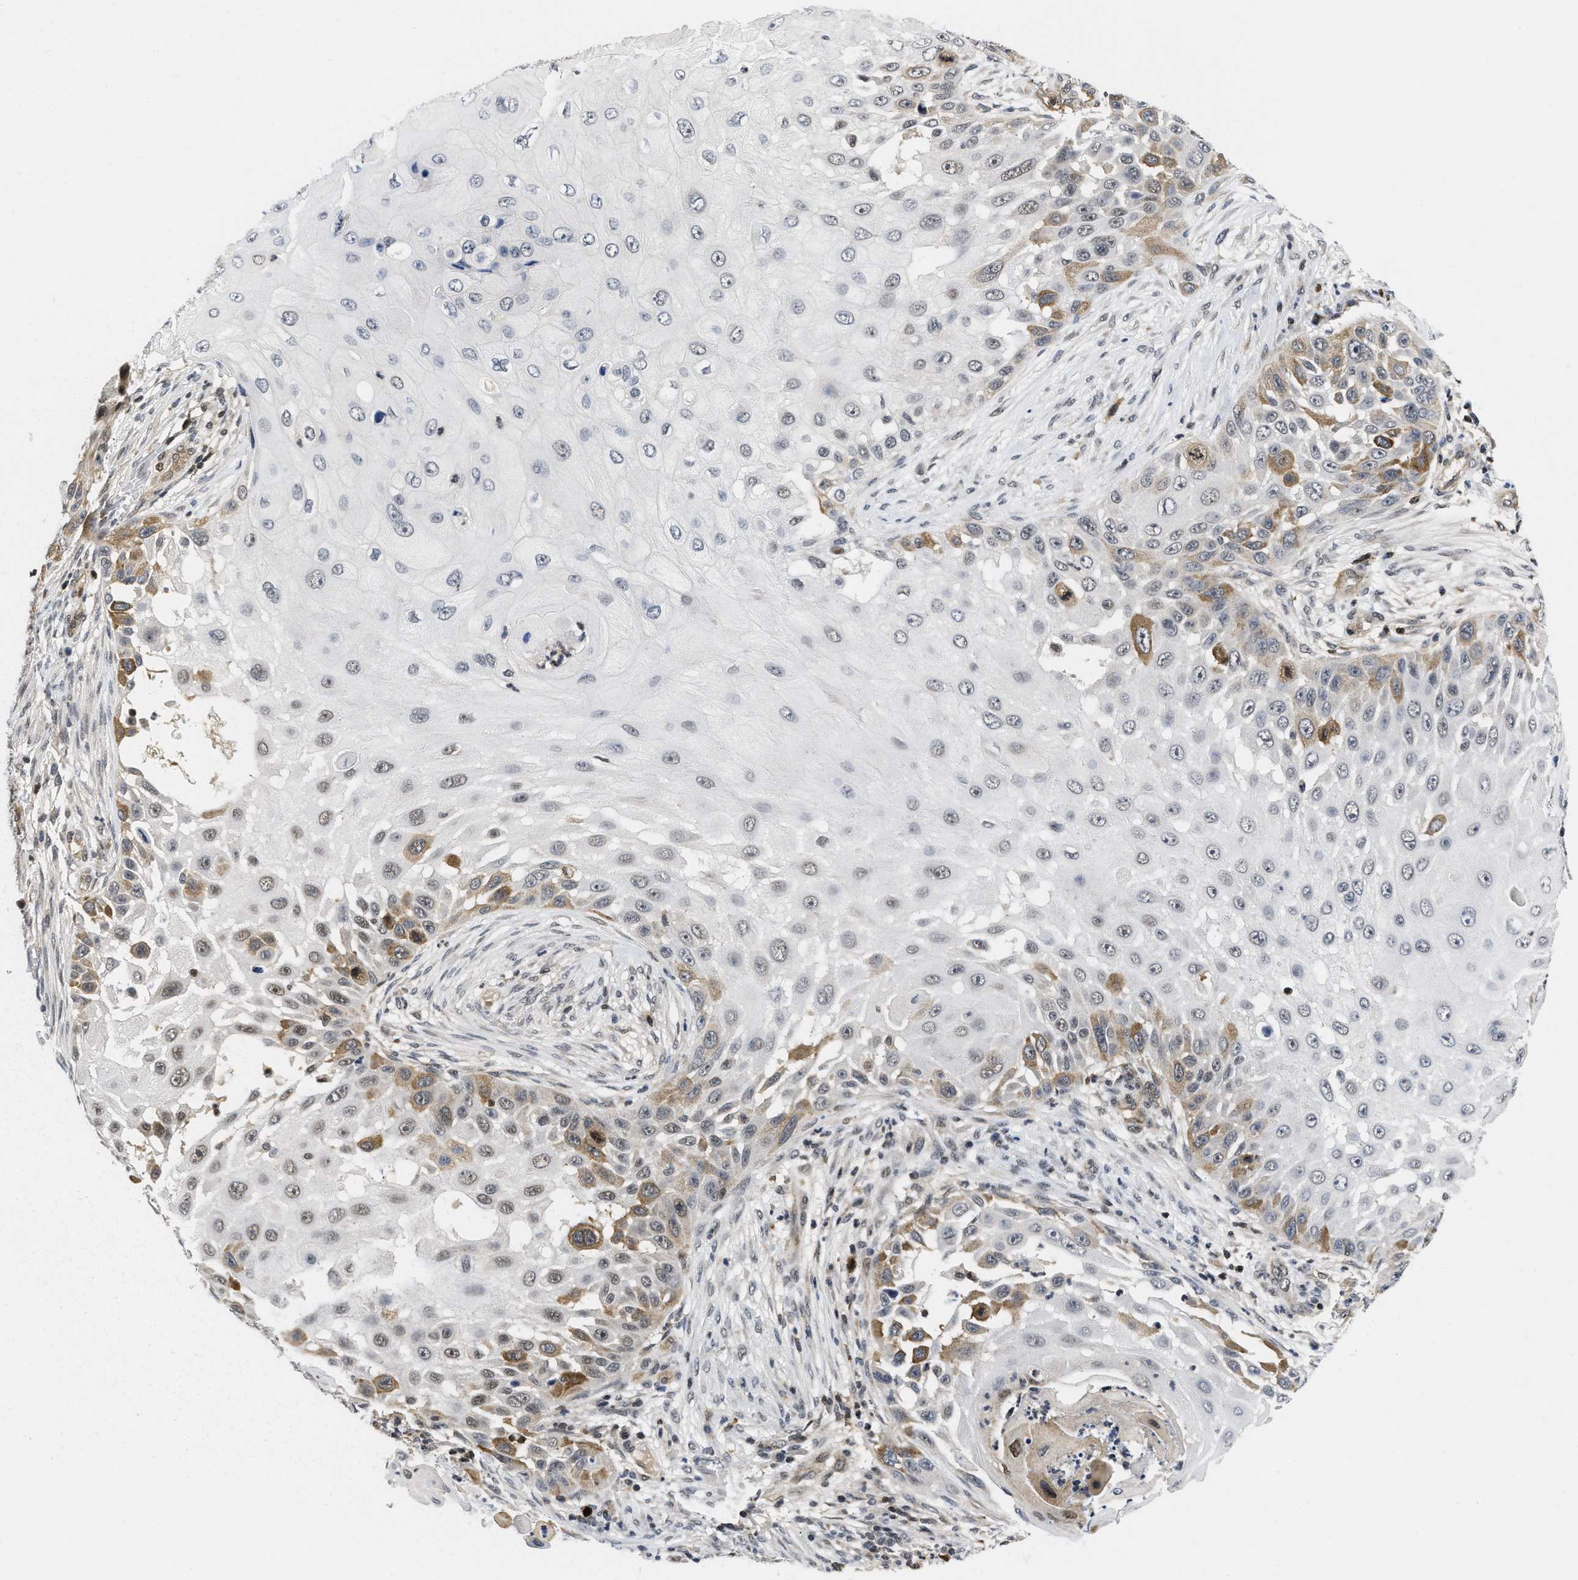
{"staining": {"intensity": "moderate", "quantity": "<25%", "location": "cytoplasmic/membranous"}, "tissue": "skin cancer", "cell_type": "Tumor cells", "image_type": "cancer", "snomed": [{"axis": "morphology", "description": "Squamous cell carcinoma, NOS"}, {"axis": "topography", "description": "Skin"}], "caption": "Immunohistochemistry of human skin squamous cell carcinoma displays low levels of moderate cytoplasmic/membranous expression in approximately <25% of tumor cells.", "gene": "HIF1A", "patient": {"sex": "female", "age": 44}}